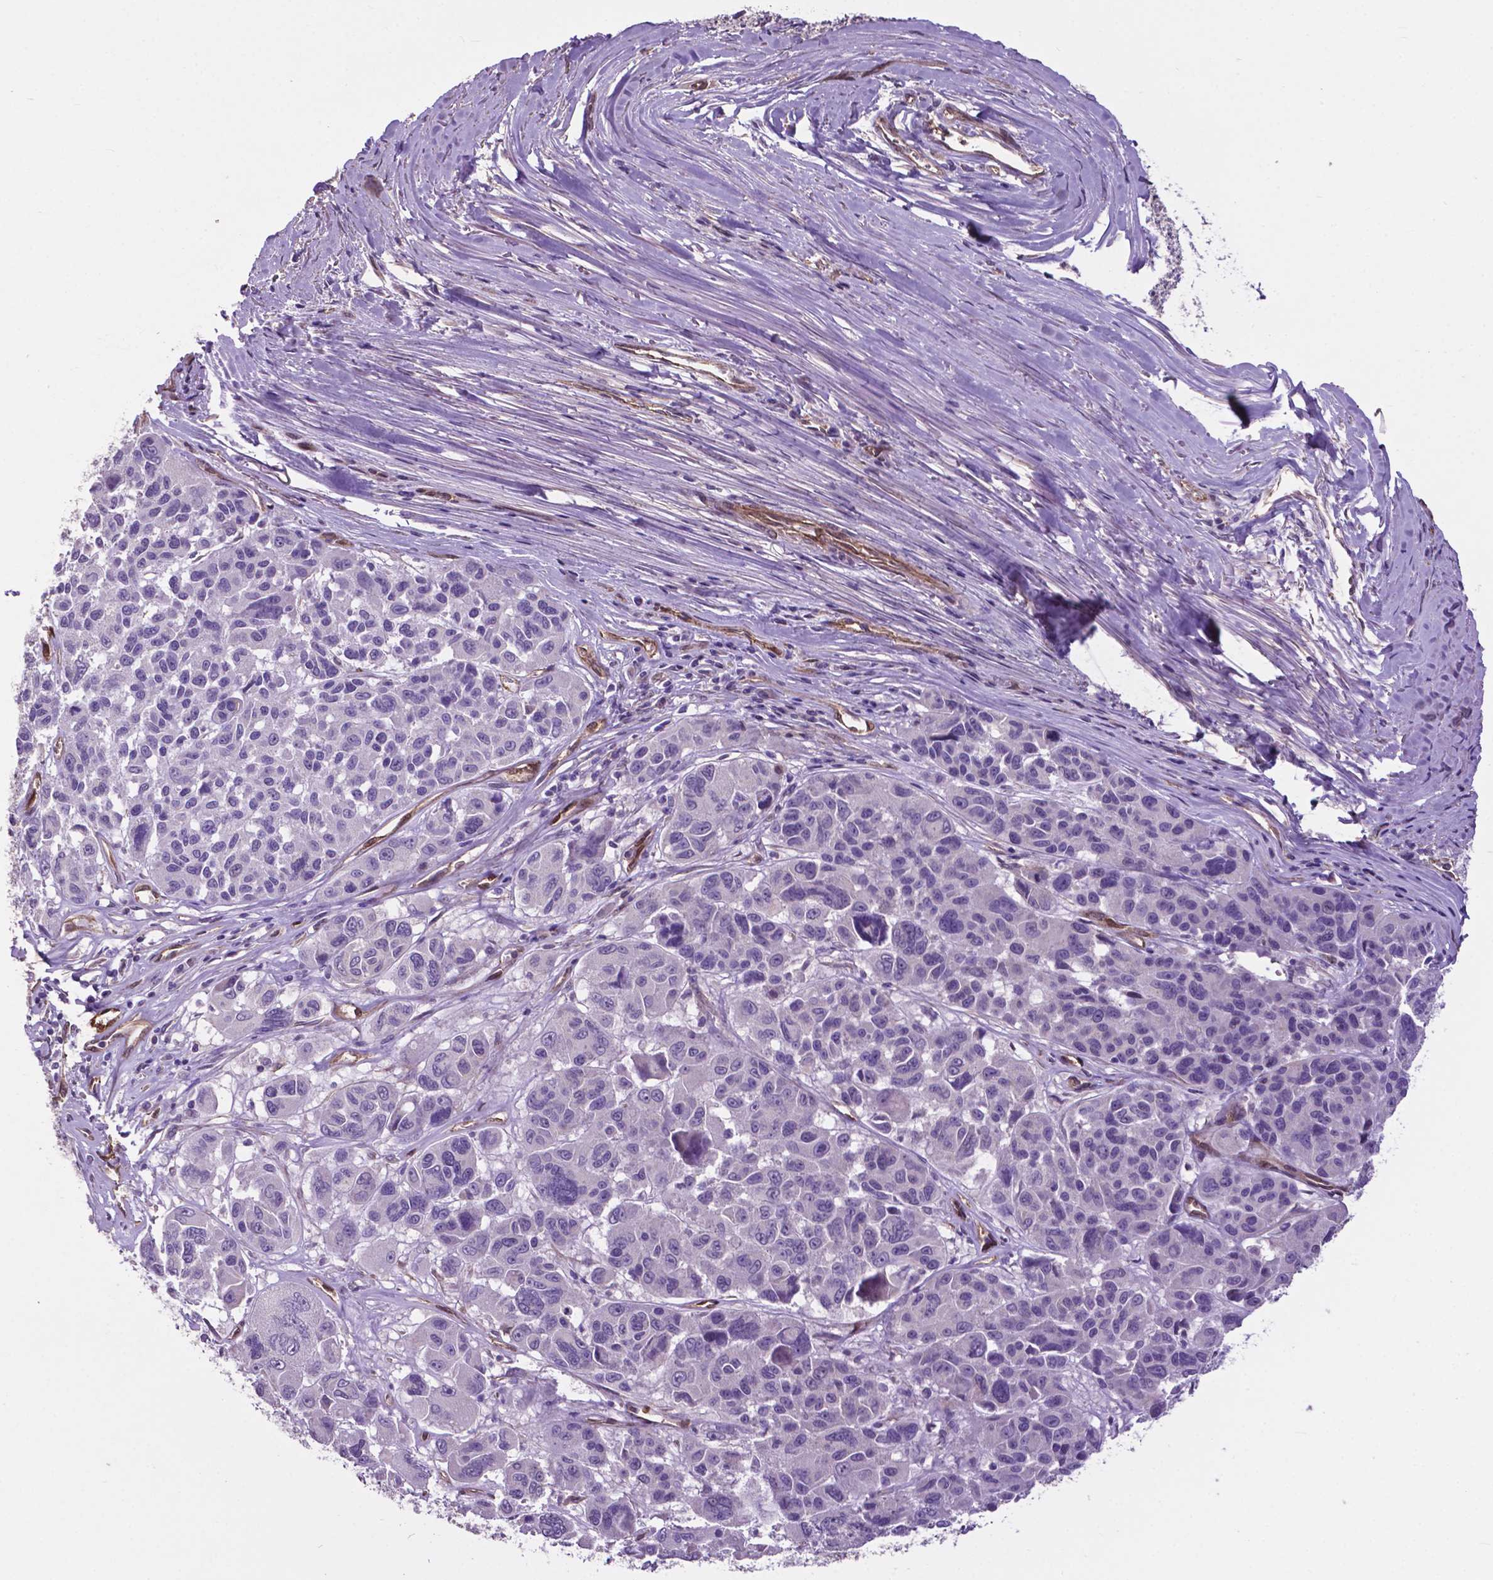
{"staining": {"intensity": "negative", "quantity": "none", "location": "none"}, "tissue": "melanoma", "cell_type": "Tumor cells", "image_type": "cancer", "snomed": [{"axis": "morphology", "description": "Malignant melanoma, NOS"}, {"axis": "topography", "description": "Skin"}], "caption": "There is no significant staining in tumor cells of malignant melanoma. (DAB immunohistochemistry visualized using brightfield microscopy, high magnification).", "gene": "PDLIM1", "patient": {"sex": "female", "age": 66}}